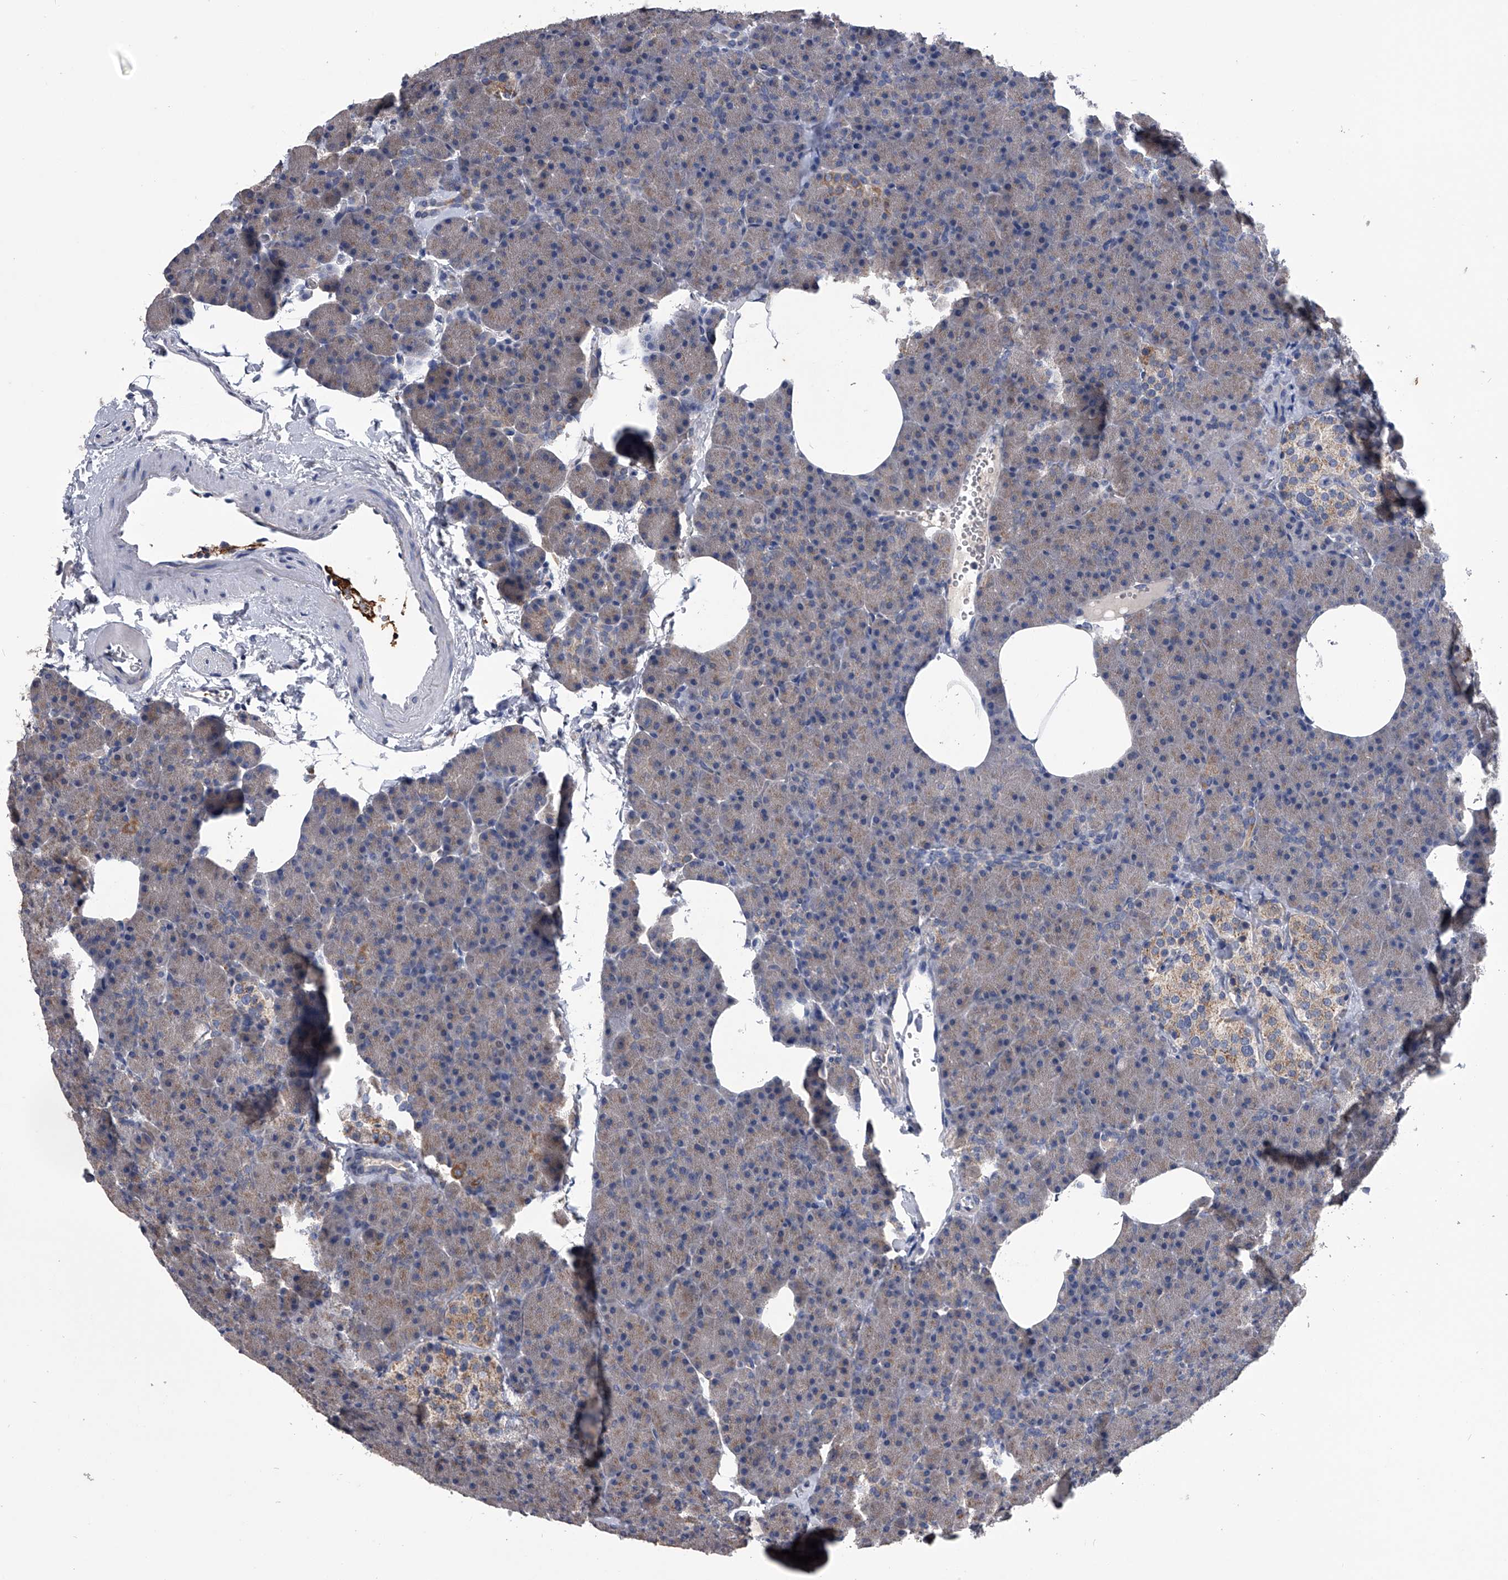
{"staining": {"intensity": "weak", "quantity": "25%-75%", "location": "cytoplasmic/membranous"}, "tissue": "pancreas", "cell_type": "Exocrine glandular cells", "image_type": "normal", "snomed": [{"axis": "morphology", "description": "Normal tissue, NOS"}, {"axis": "morphology", "description": "Carcinoid, malignant, NOS"}, {"axis": "topography", "description": "Pancreas"}], "caption": "Pancreas stained with a brown dye displays weak cytoplasmic/membranous positive staining in about 25%-75% of exocrine glandular cells.", "gene": "OAT", "patient": {"sex": "female", "age": 35}}